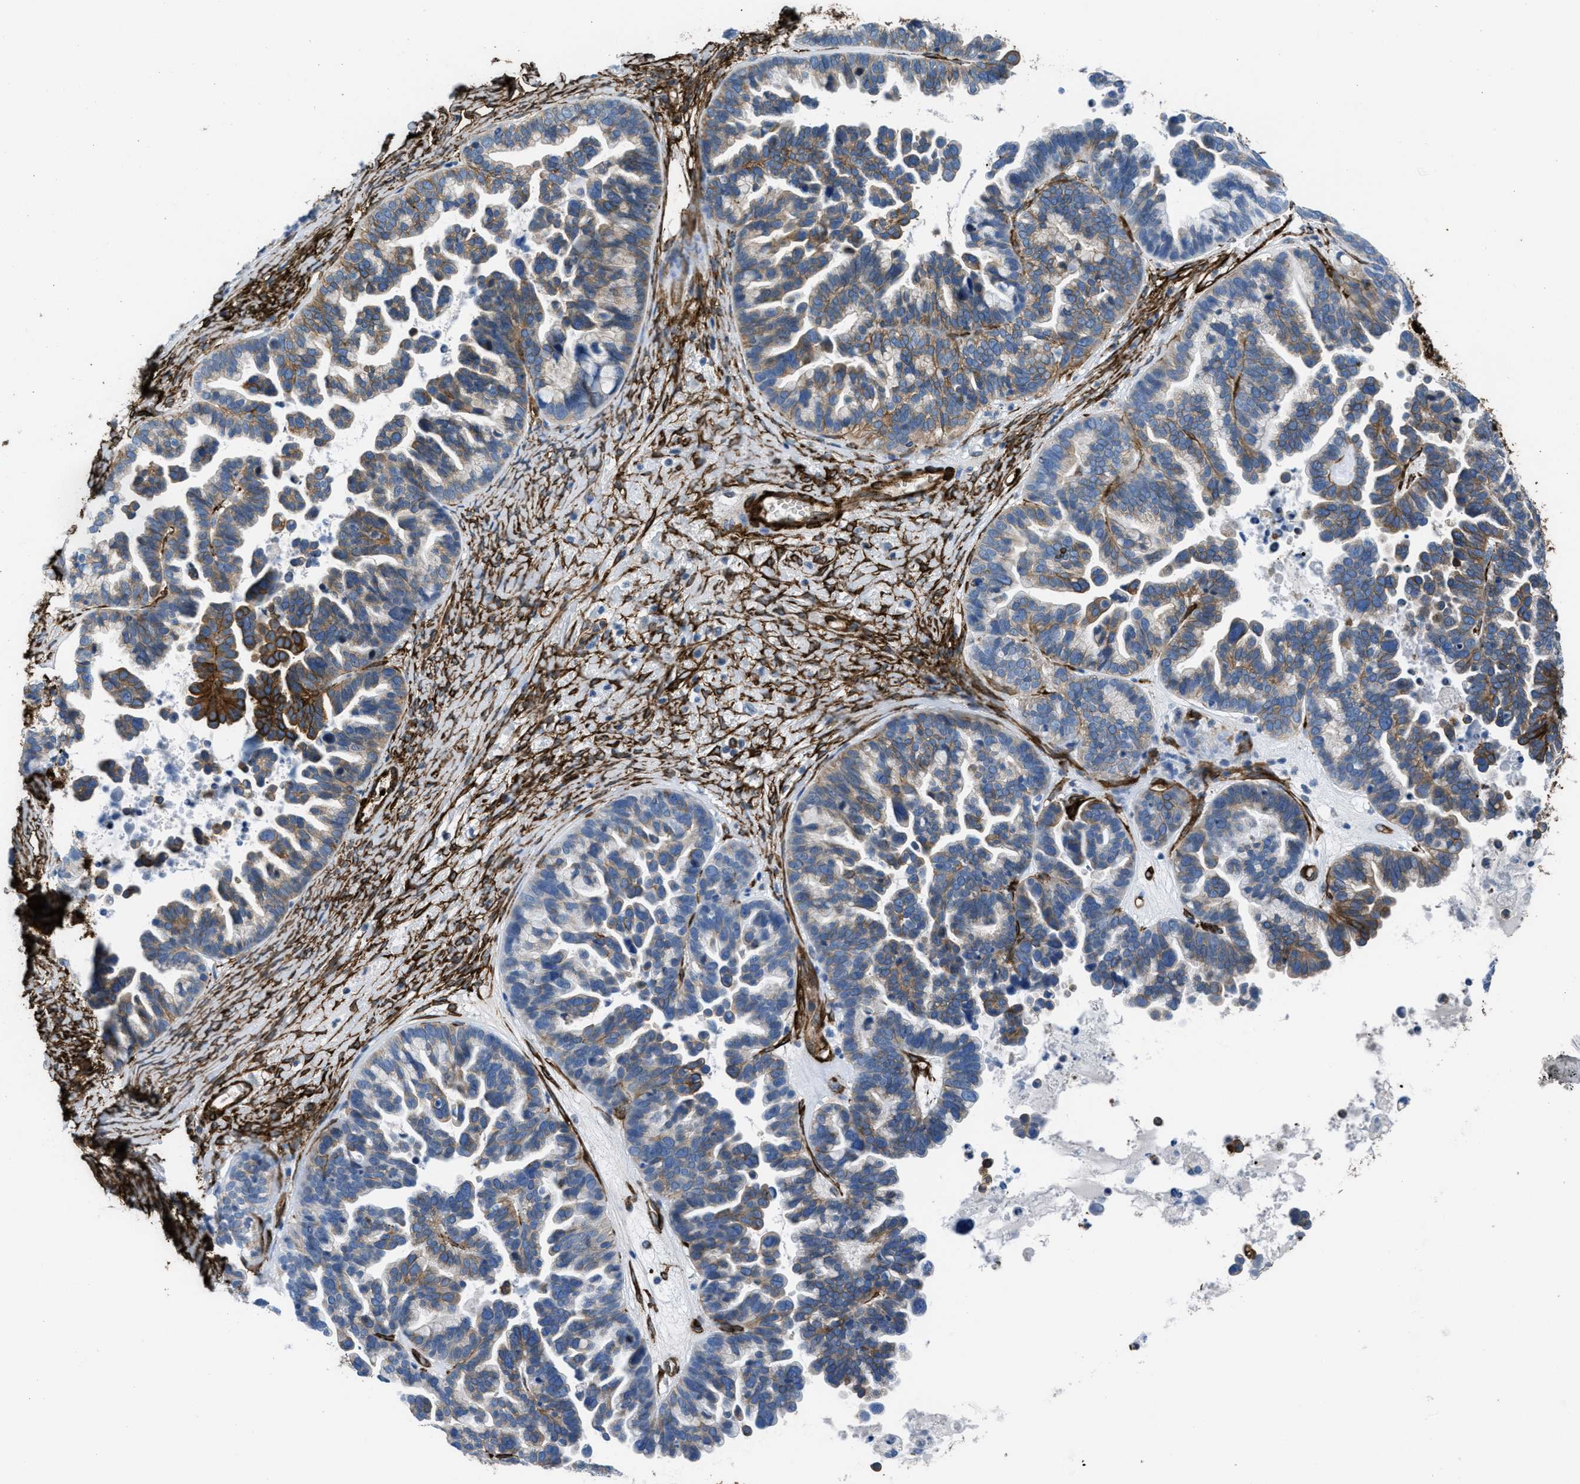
{"staining": {"intensity": "moderate", "quantity": "25%-75%", "location": "cytoplasmic/membranous"}, "tissue": "ovarian cancer", "cell_type": "Tumor cells", "image_type": "cancer", "snomed": [{"axis": "morphology", "description": "Cystadenocarcinoma, serous, NOS"}, {"axis": "topography", "description": "Ovary"}], "caption": "Brown immunohistochemical staining in human ovarian cancer (serous cystadenocarcinoma) displays moderate cytoplasmic/membranous staining in about 25%-75% of tumor cells. The staining was performed using DAB (3,3'-diaminobenzidine) to visualize the protein expression in brown, while the nuclei were stained in blue with hematoxylin (Magnification: 20x).", "gene": "CALD1", "patient": {"sex": "female", "age": 56}}